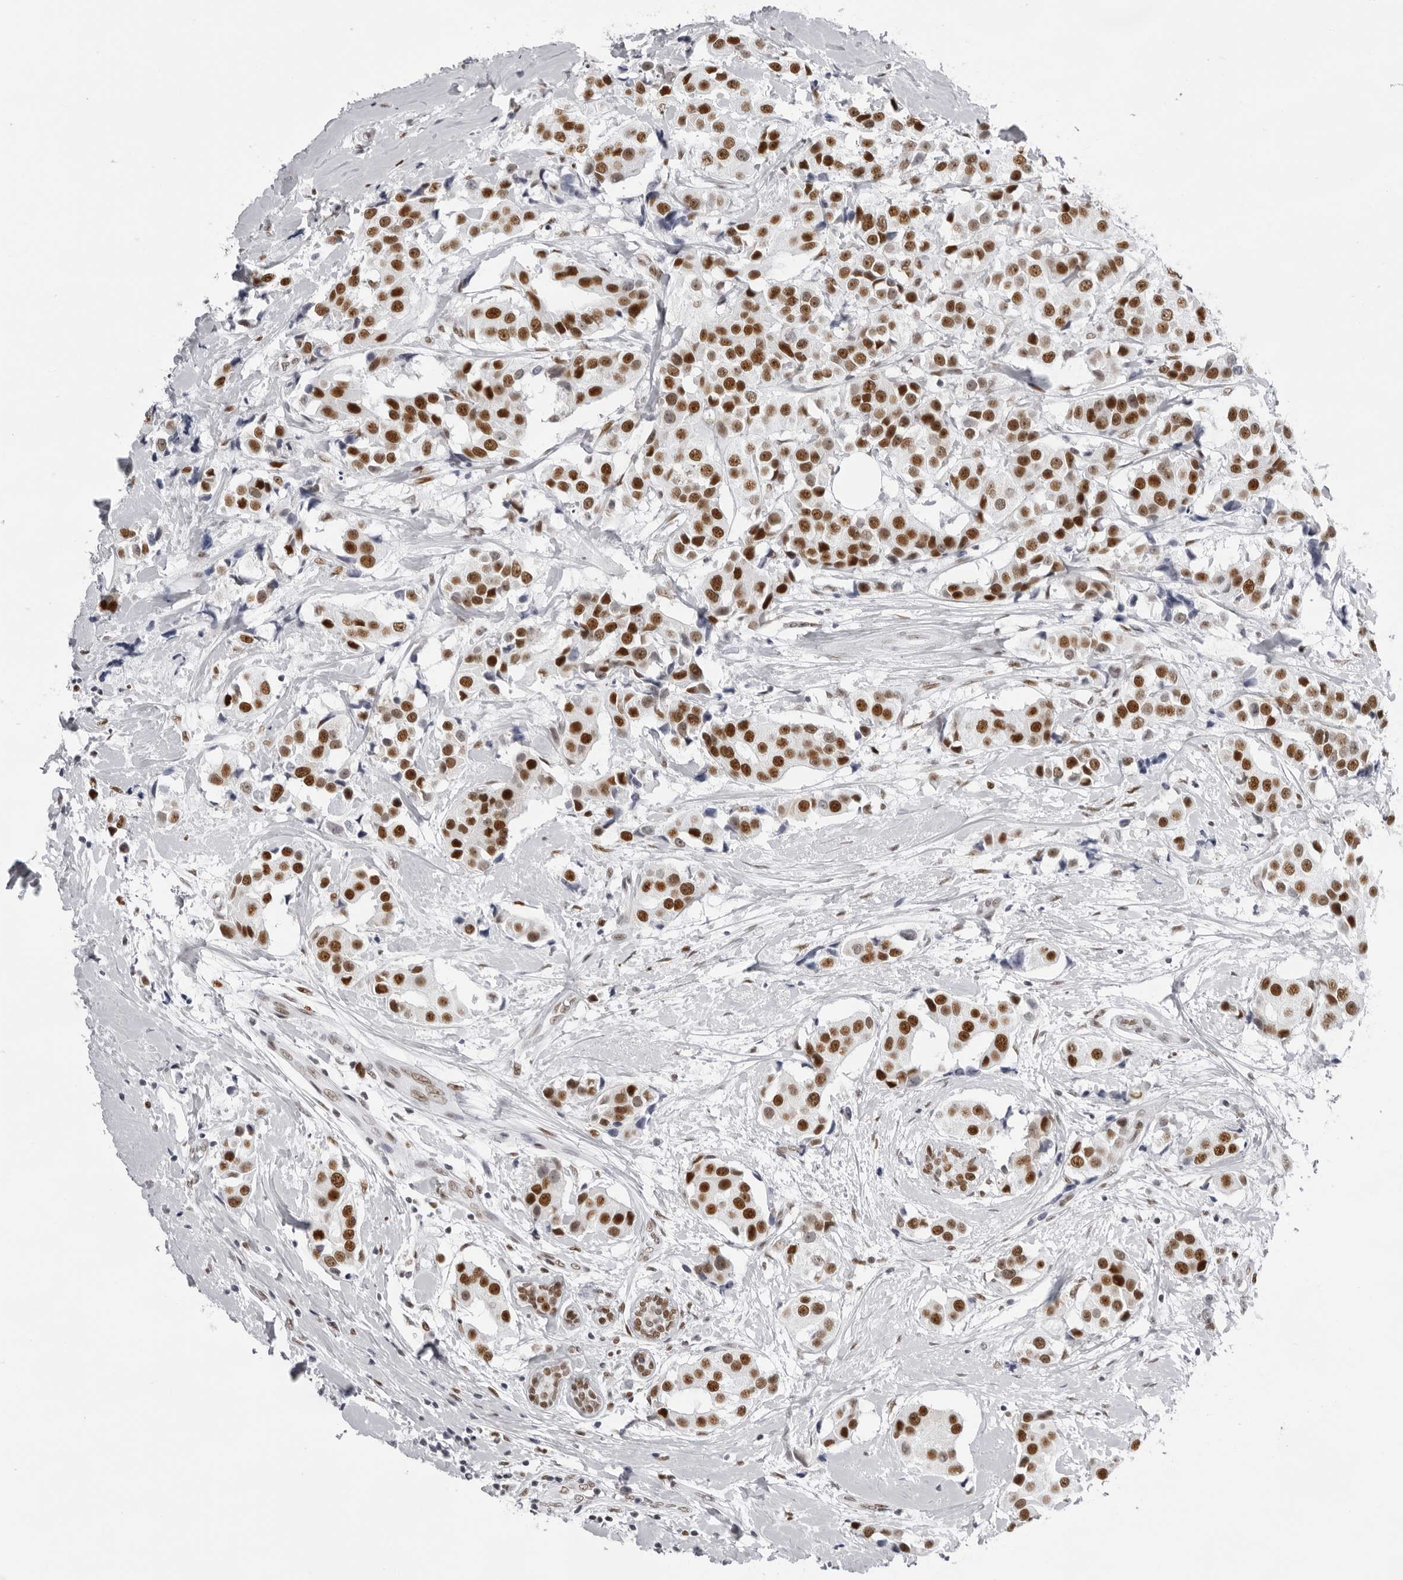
{"staining": {"intensity": "strong", "quantity": ">75%", "location": "nuclear"}, "tissue": "breast cancer", "cell_type": "Tumor cells", "image_type": "cancer", "snomed": [{"axis": "morphology", "description": "Normal tissue, NOS"}, {"axis": "morphology", "description": "Duct carcinoma"}, {"axis": "topography", "description": "Breast"}], "caption": "Intraductal carcinoma (breast) stained with IHC shows strong nuclear staining in approximately >75% of tumor cells. (DAB (3,3'-diaminobenzidine) = brown stain, brightfield microscopy at high magnification).", "gene": "IRF2BP2", "patient": {"sex": "female", "age": 39}}